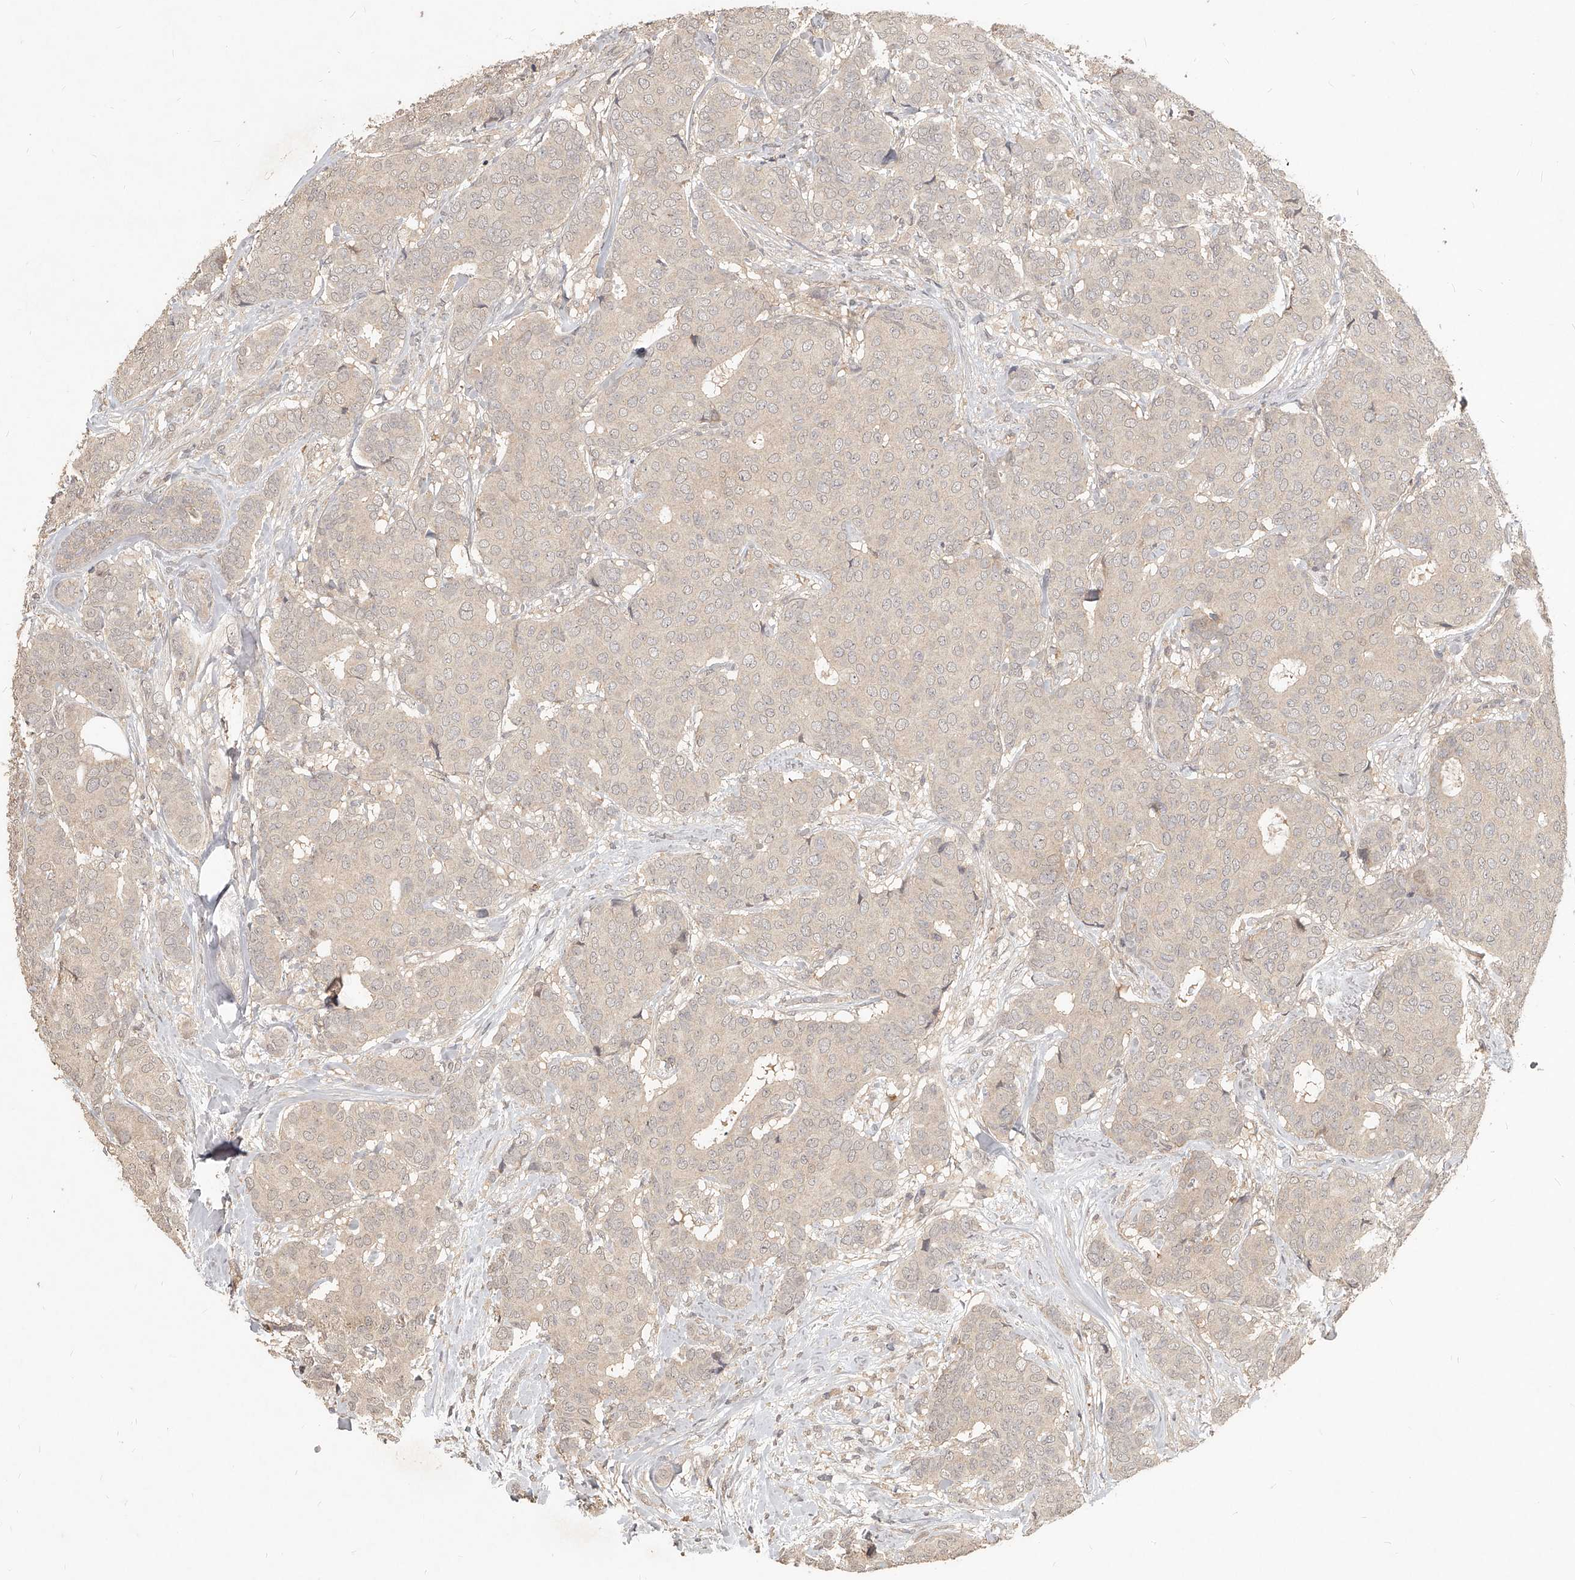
{"staining": {"intensity": "weak", "quantity": "<25%", "location": "nuclear"}, "tissue": "breast cancer", "cell_type": "Tumor cells", "image_type": "cancer", "snomed": [{"axis": "morphology", "description": "Duct carcinoma"}, {"axis": "topography", "description": "Breast"}], "caption": "A high-resolution histopathology image shows immunohistochemistry staining of breast cancer, which demonstrates no significant expression in tumor cells. Brightfield microscopy of immunohistochemistry stained with DAB (3,3'-diaminobenzidine) (brown) and hematoxylin (blue), captured at high magnification.", "gene": "SLC37A1", "patient": {"sex": "female", "age": 75}}